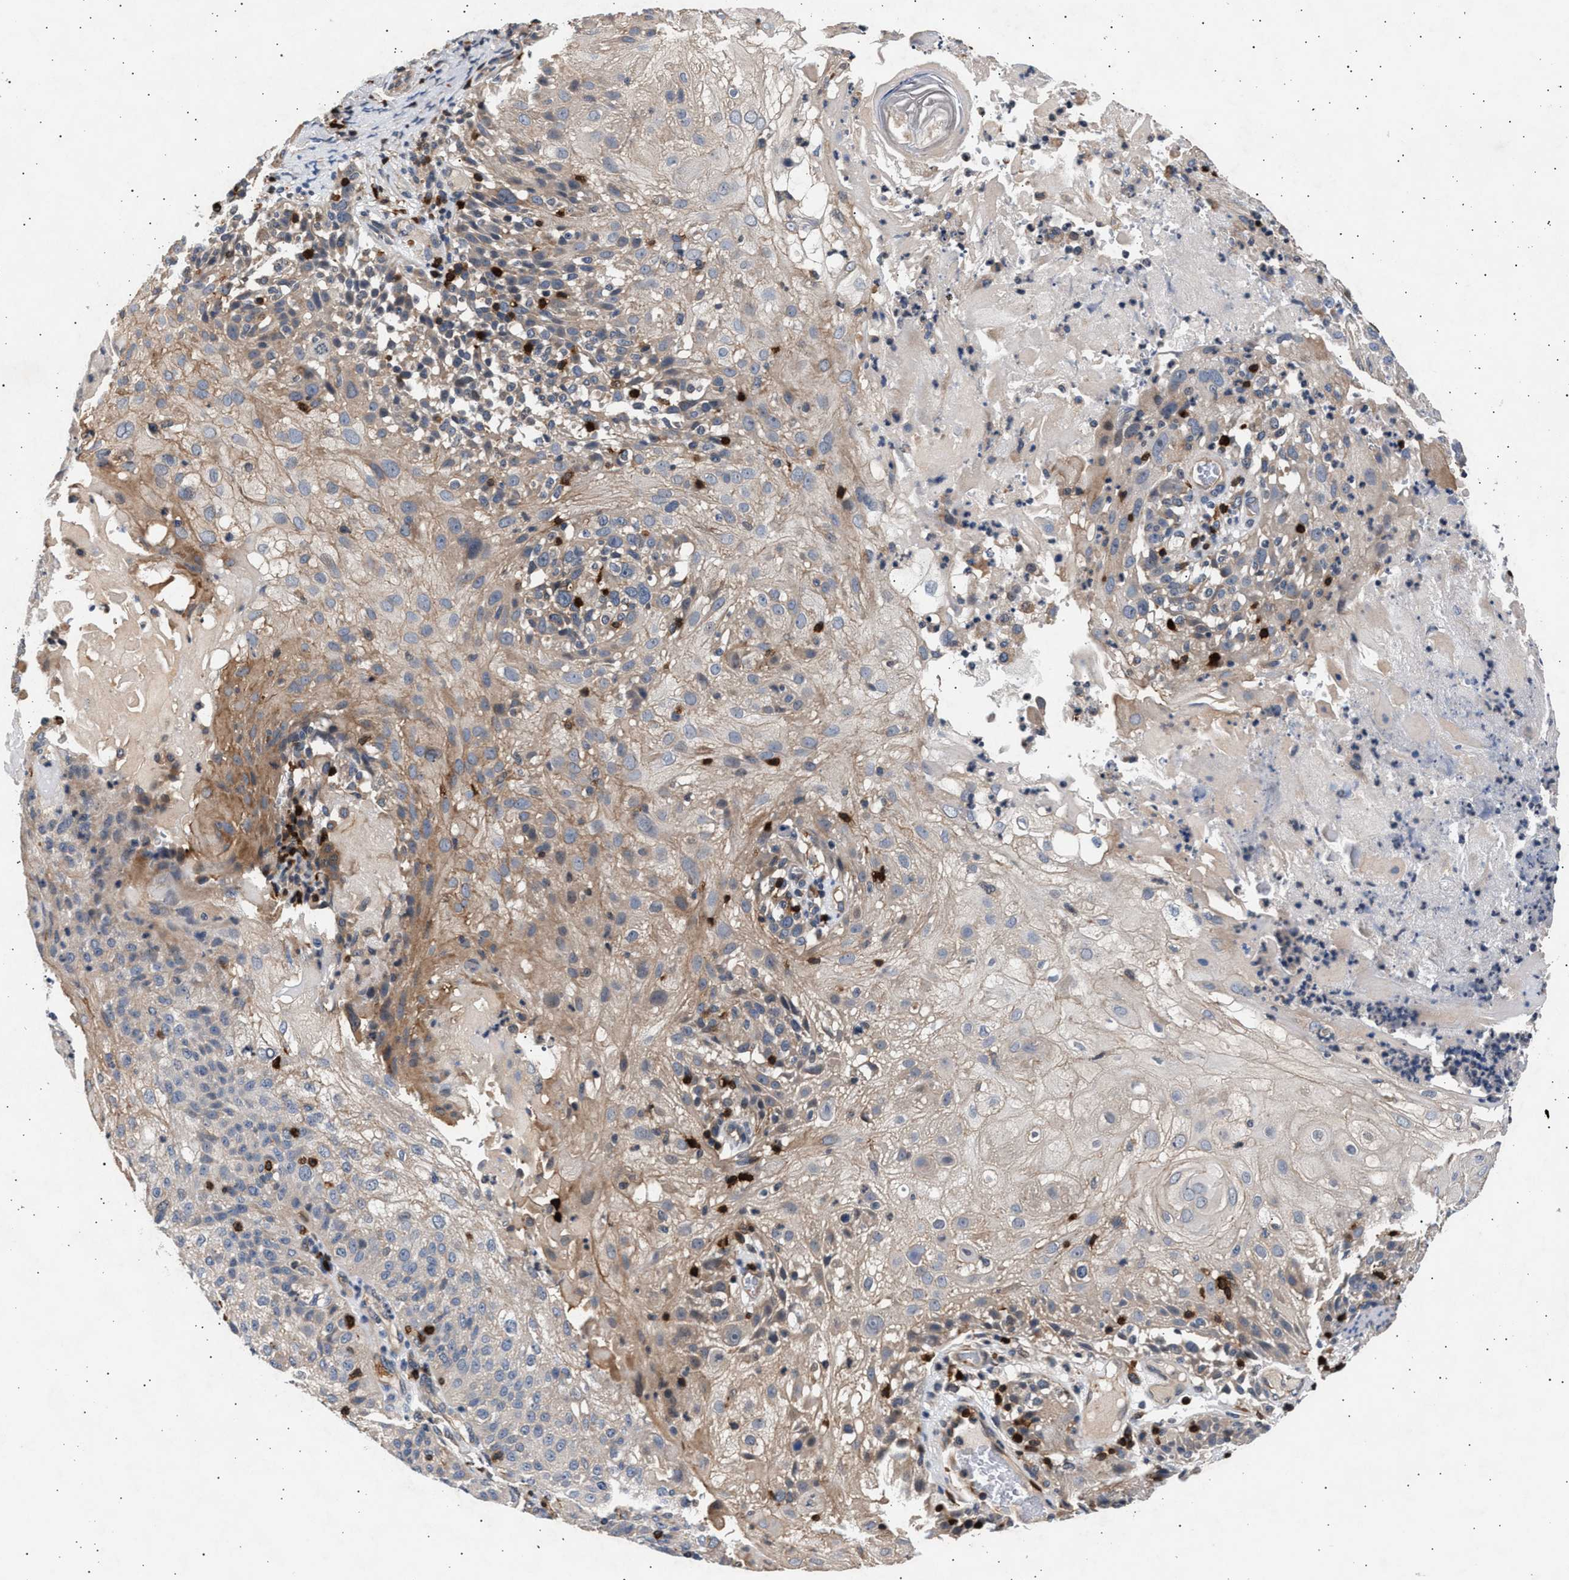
{"staining": {"intensity": "weak", "quantity": "<25%", "location": "cytoplasmic/membranous"}, "tissue": "skin cancer", "cell_type": "Tumor cells", "image_type": "cancer", "snomed": [{"axis": "morphology", "description": "Normal tissue, NOS"}, {"axis": "morphology", "description": "Squamous cell carcinoma, NOS"}, {"axis": "topography", "description": "Skin"}], "caption": "This is an IHC histopathology image of human squamous cell carcinoma (skin). There is no staining in tumor cells.", "gene": "GRAP2", "patient": {"sex": "female", "age": 83}}